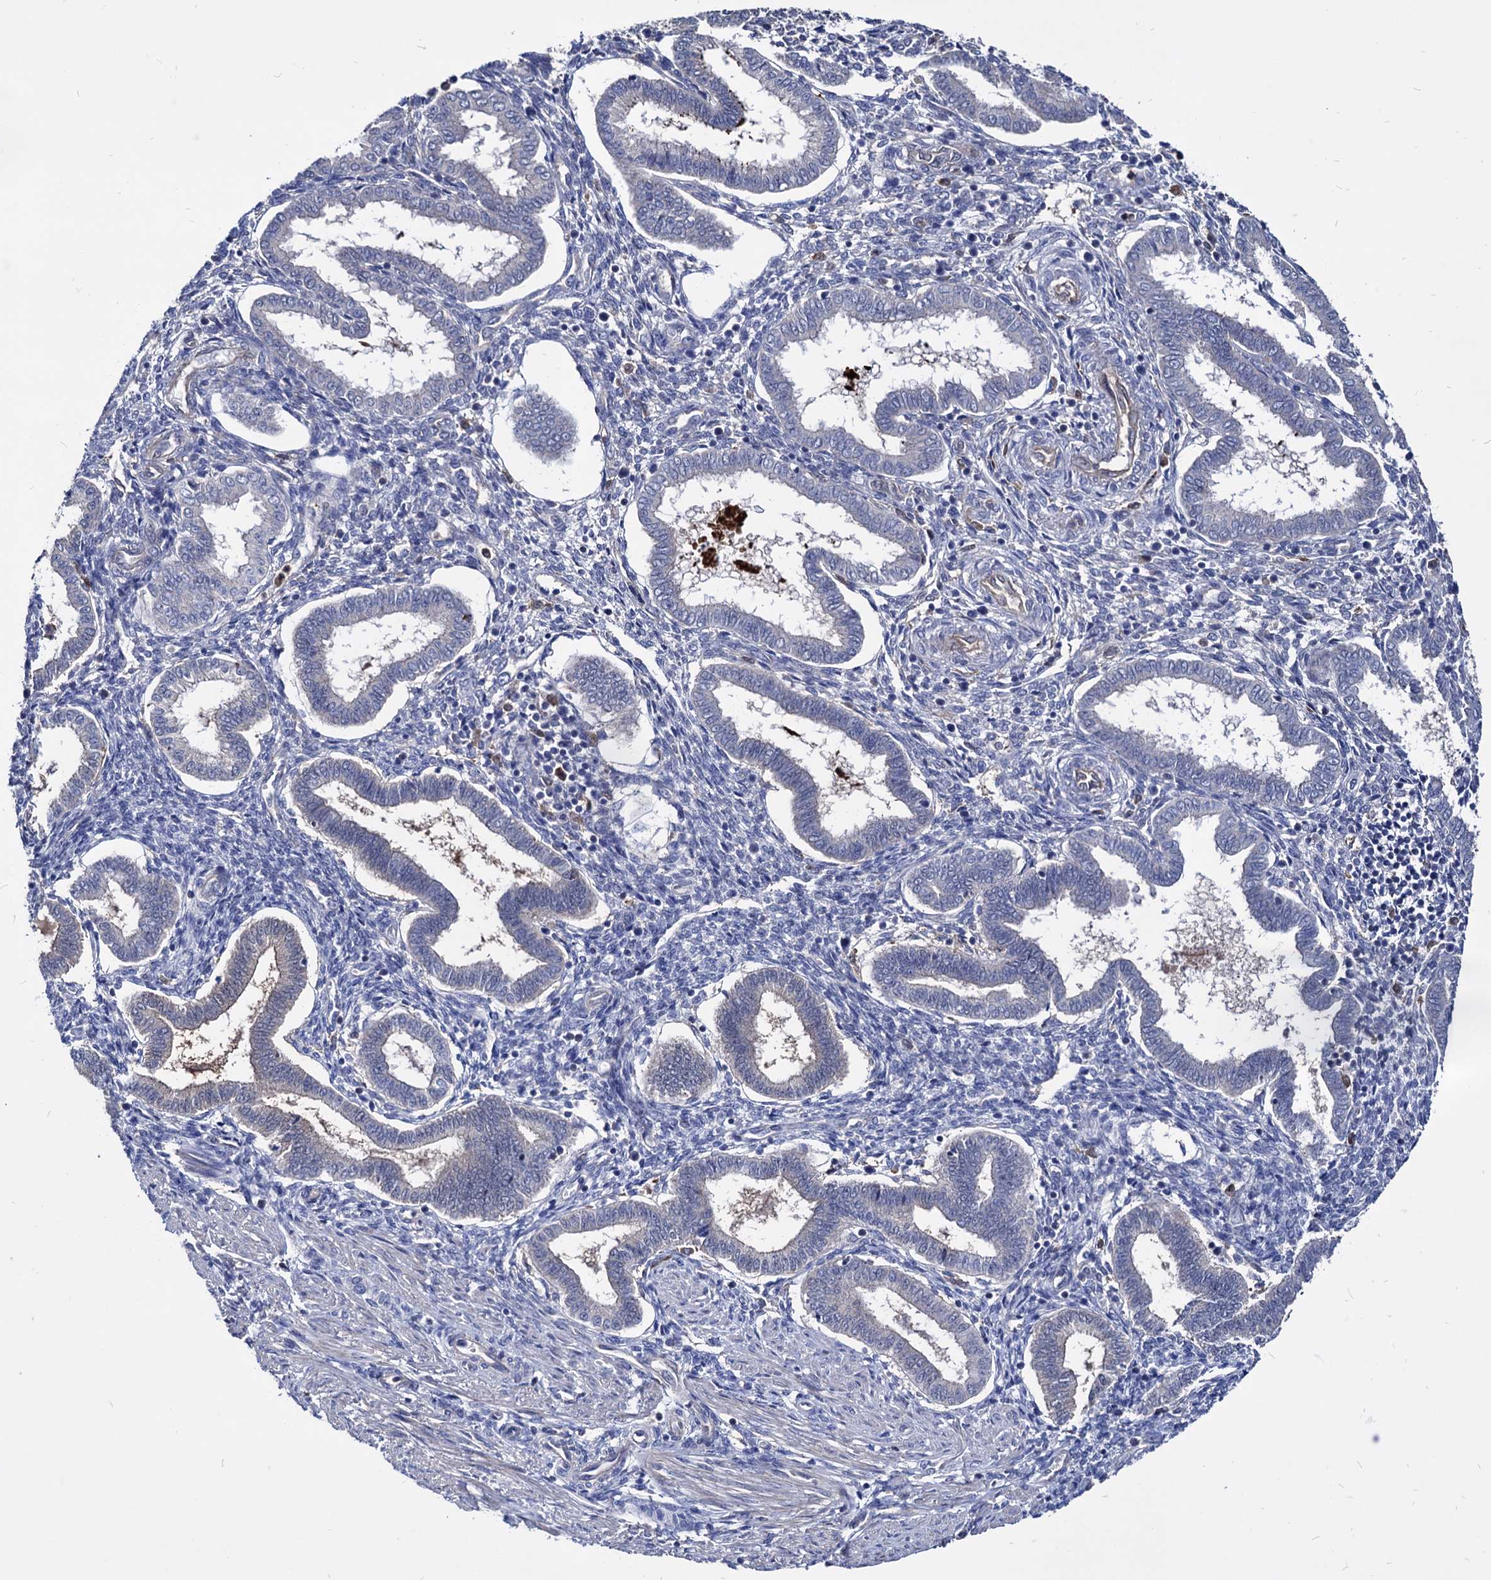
{"staining": {"intensity": "negative", "quantity": "none", "location": "none"}, "tissue": "endometrium", "cell_type": "Cells in endometrial stroma", "image_type": "normal", "snomed": [{"axis": "morphology", "description": "Normal tissue, NOS"}, {"axis": "topography", "description": "Endometrium"}], "caption": "DAB immunohistochemical staining of benign endometrium reveals no significant positivity in cells in endometrial stroma. (Immunohistochemistry, brightfield microscopy, high magnification).", "gene": "CPPED1", "patient": {"sex": "female", "age": 24}}